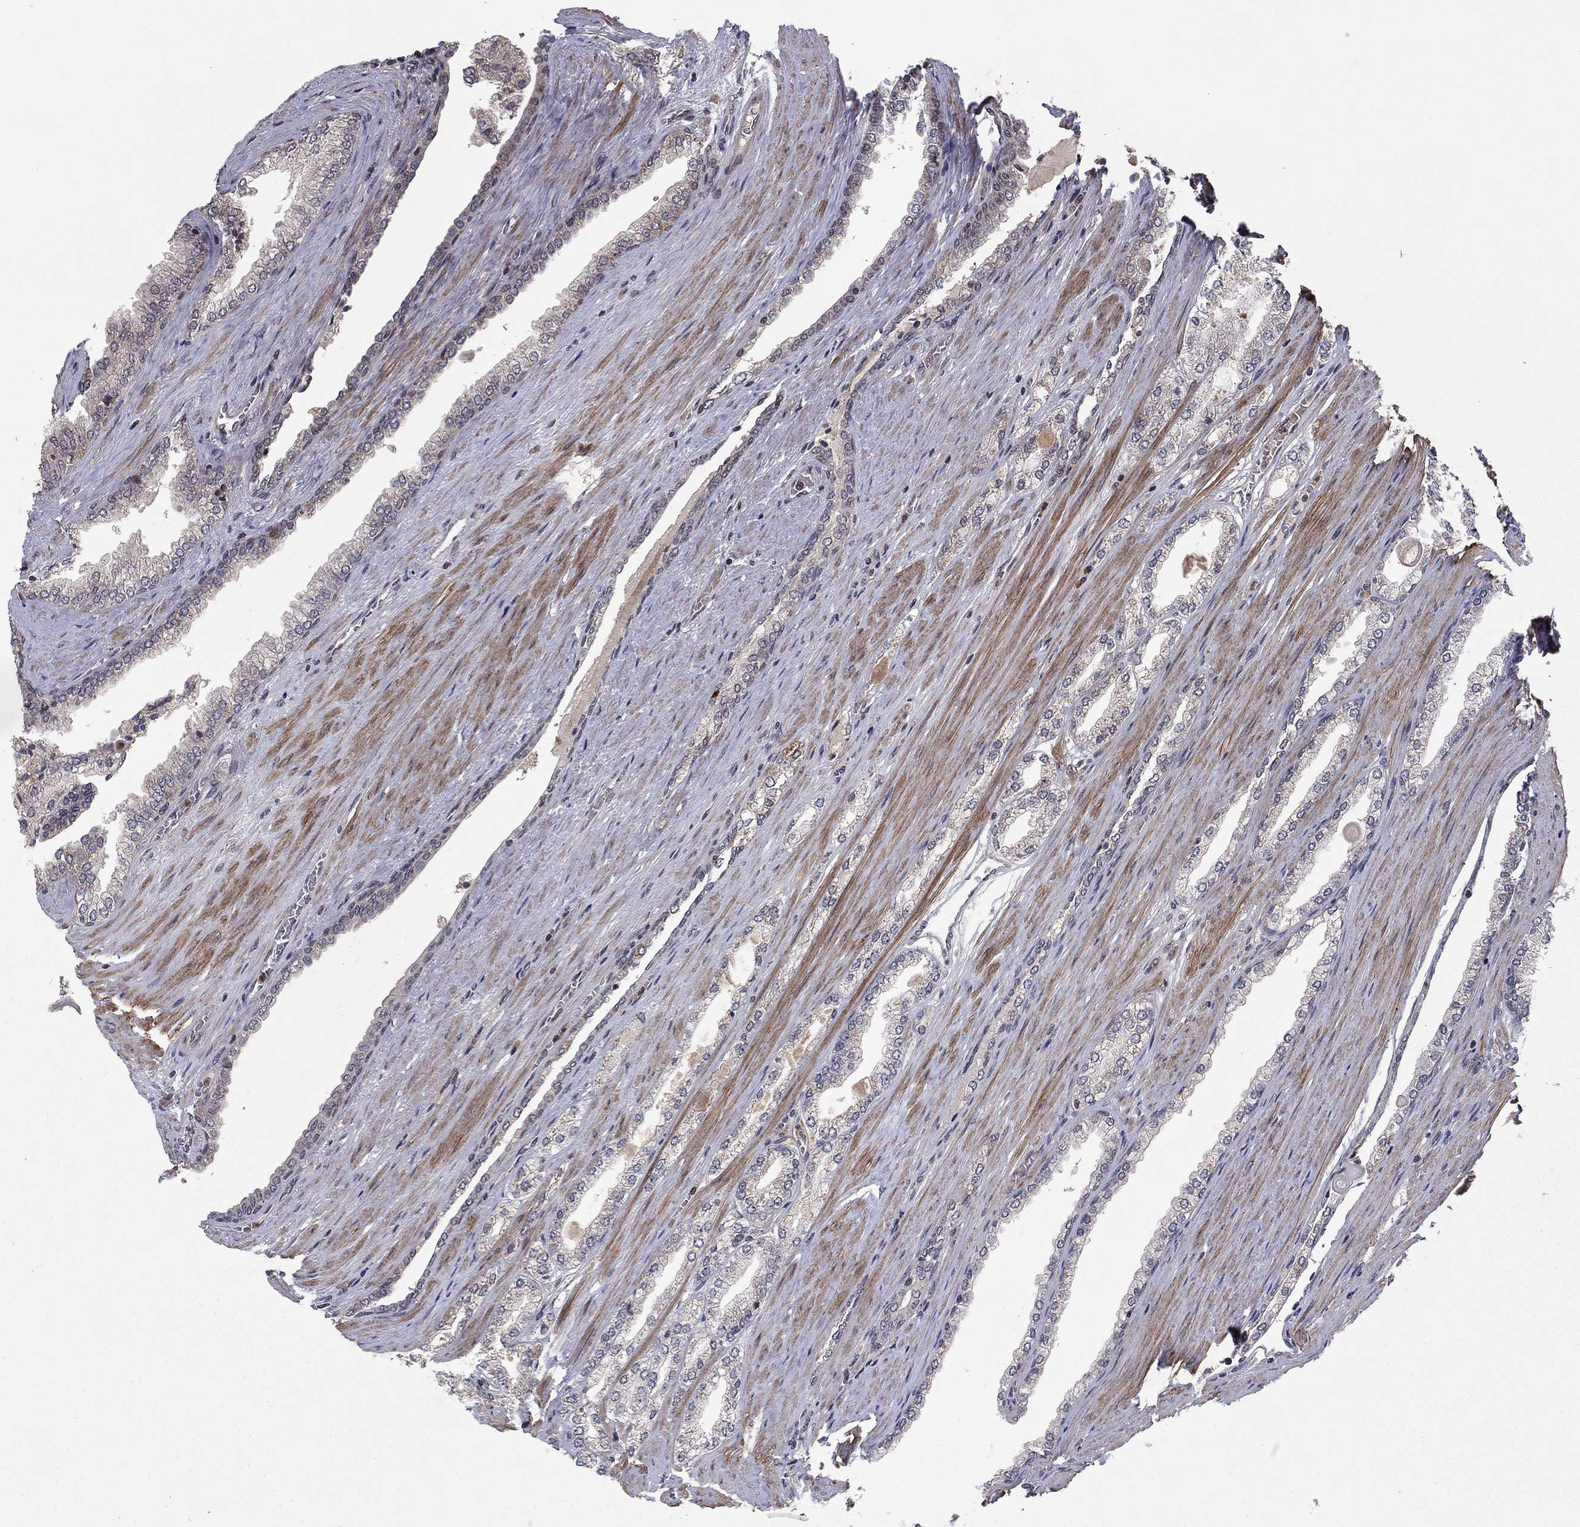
{"staining": {"intensity": "negative", "quantity": "none", "location": "none"}, "tissue": "prostate cancer", "cell_type": "Tumor cells", "image_type": "cancer", "snomed": [{"axis": "morphology", "description": "Adenocarcinoma, Low grade"}, {"axis": "topography", "description": "Prostate"}], "caption": "Human prostate adenocarcinoma (low-grade) stained for a protein using IHC displays no positivity in tumor cells.", "gene": "SORBS1", "patient": {"sex": "male", "age": 72}}